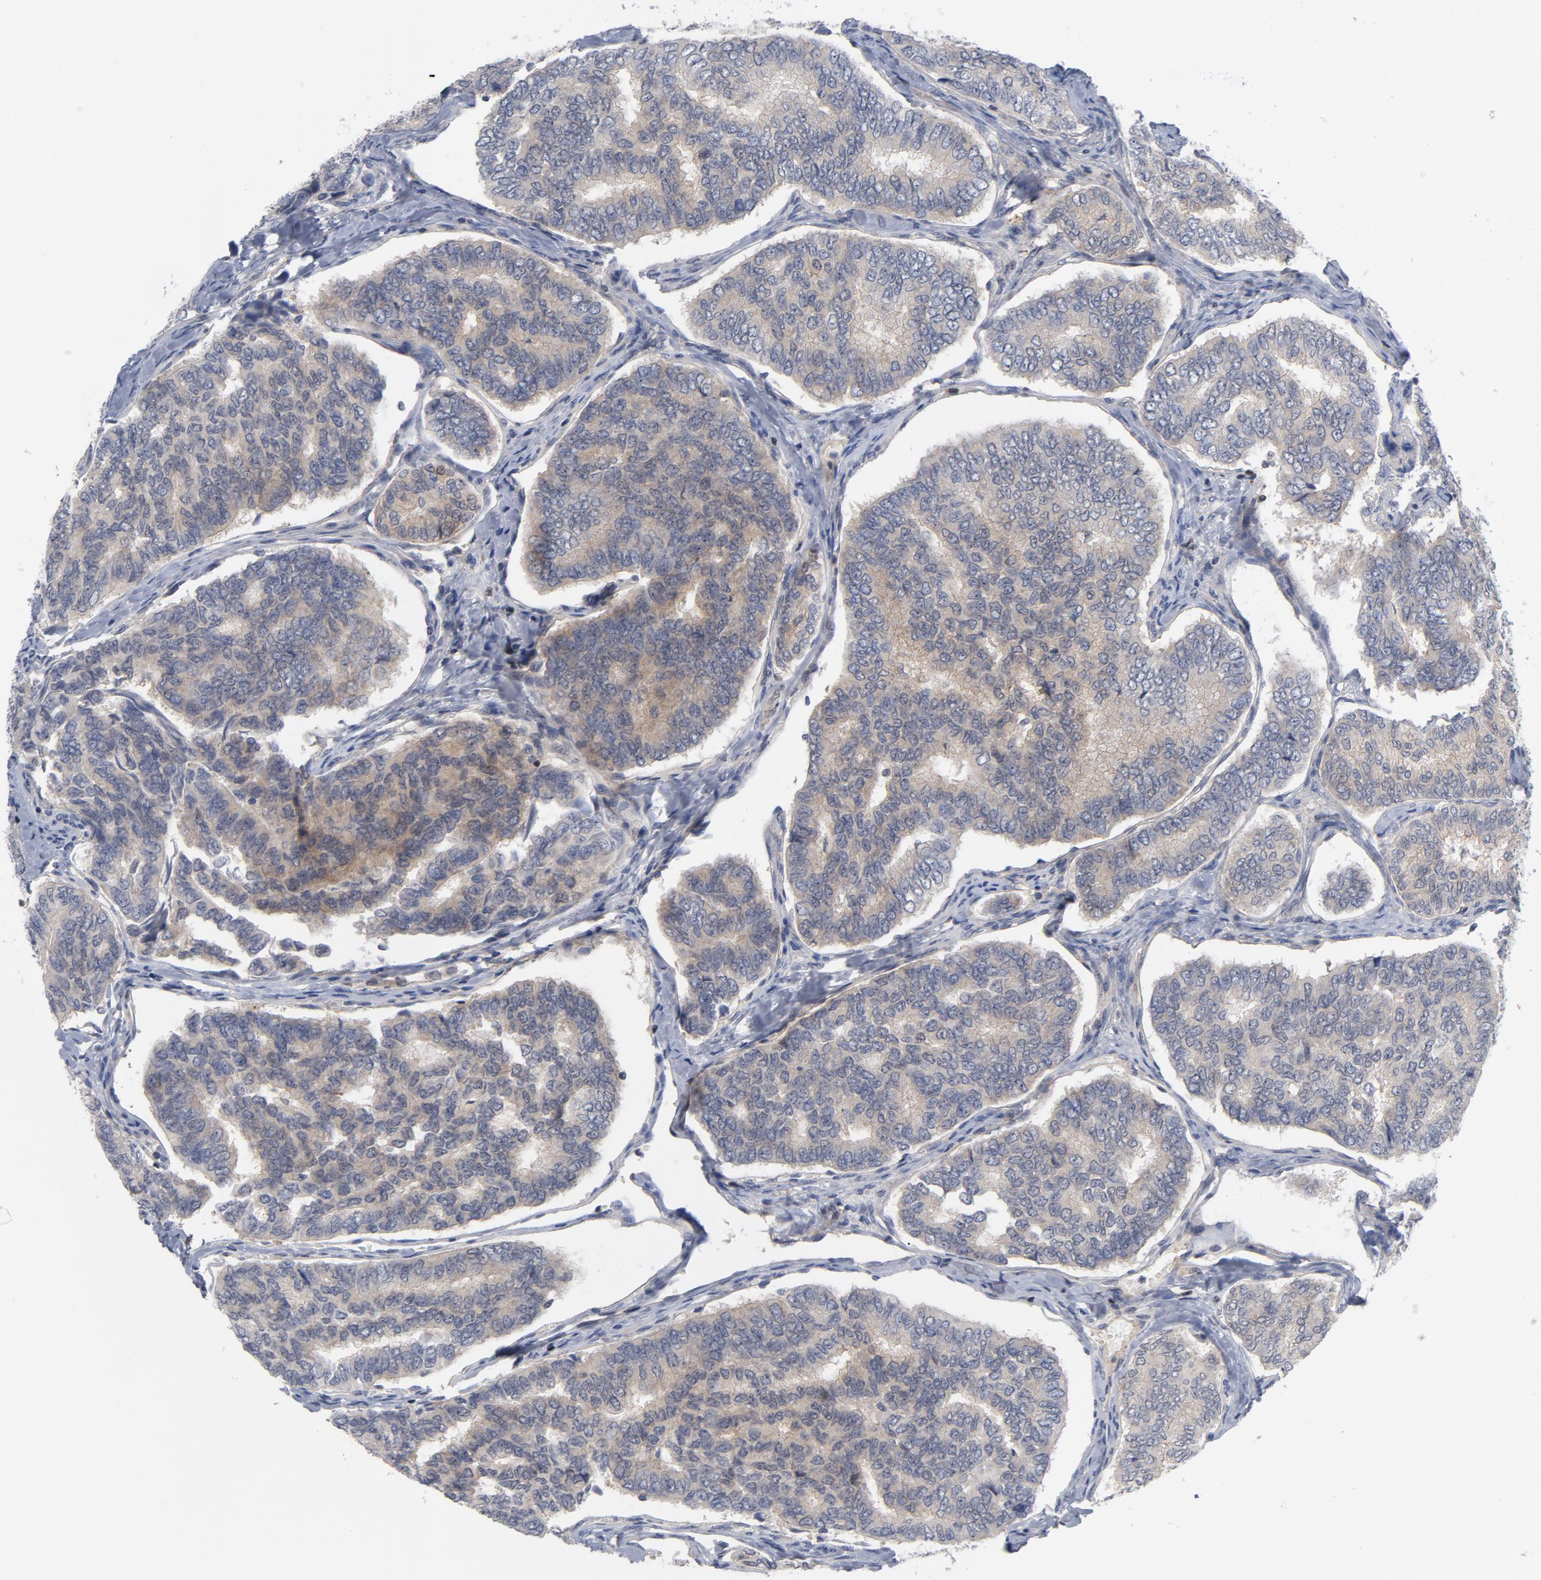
{"staining": {"intensity": "weak", "quantity": "<25%", "location": "cytoplasmic/membranous"}, "tissue": "thyroid cancer", "cell_type": "Tumor cells", "image_type": "cancer", "snomed": [{"axis": "morphology", "description": "Papillary adenocarcinoma, NOS"}, {"axis": "topography", "description": "Thyroid gland"}], "caption": "Histopathology image shows no significant protein positivity in tumor cells of papillary adenocarcinoma (thyroid). (DAB IHC with hematoxylin counter stain).", "gene": "TRADD", "patient": {"sex": "female", "age": 35}}